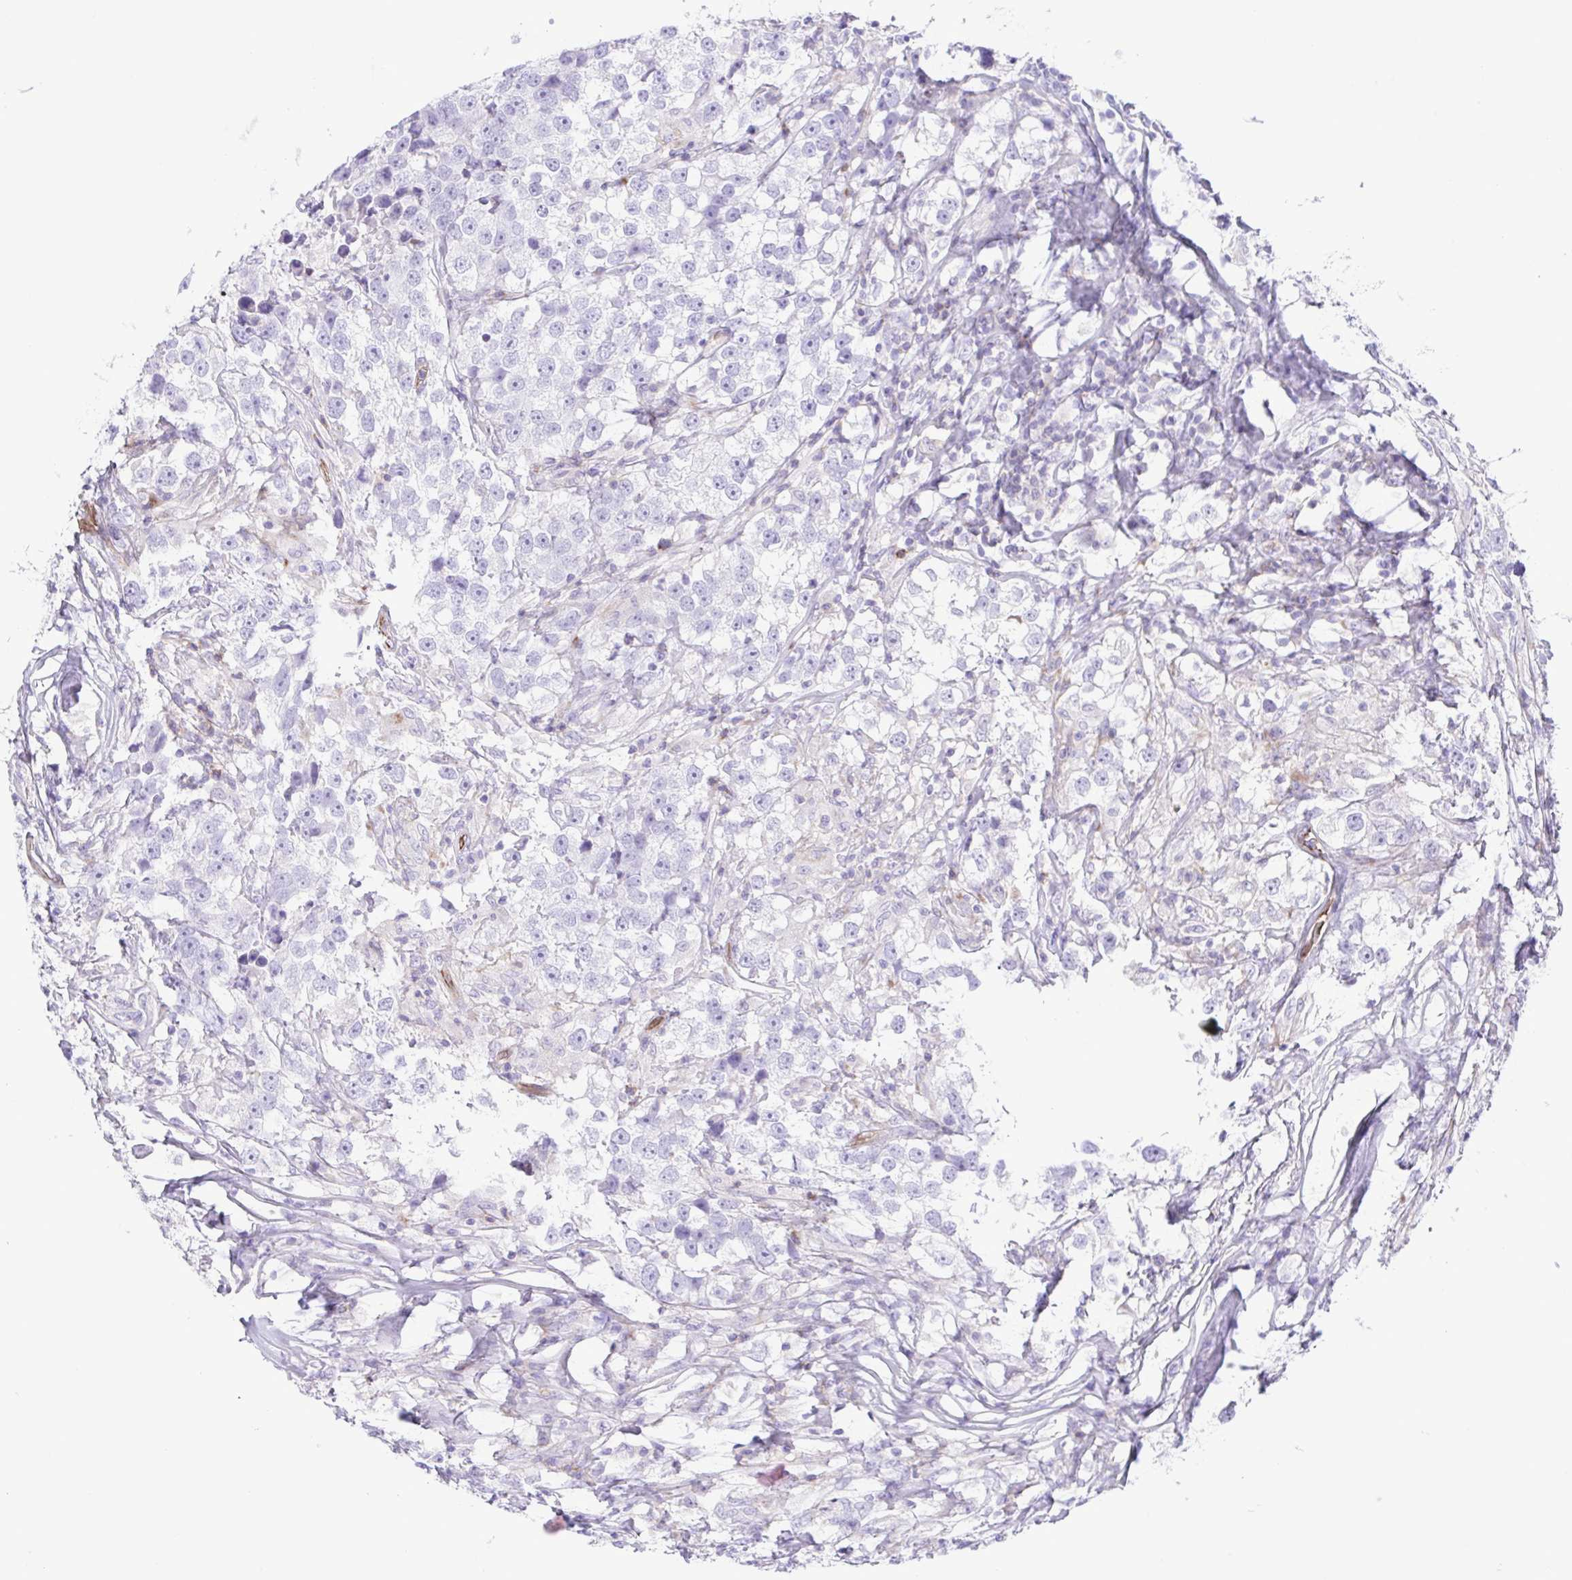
{"staining": {"intensity": "negative", "quantity": "none", "location": "none"}, "tissue": "testis cancer", "cell_type": "Tumor cells", "image_type": "cancer", "snomed": [{"axis": "morphology", "description": "Seminoma, NOS"}, {"axis": "topography", "description": "Testis"}], "caption": "The immunohistochemistry (IHC) photomicrograph has no significant positivity in tumor cells of testis cancer tissue.", "gene": "FLT1", "patient": {"sex": "male", "age": 46}}